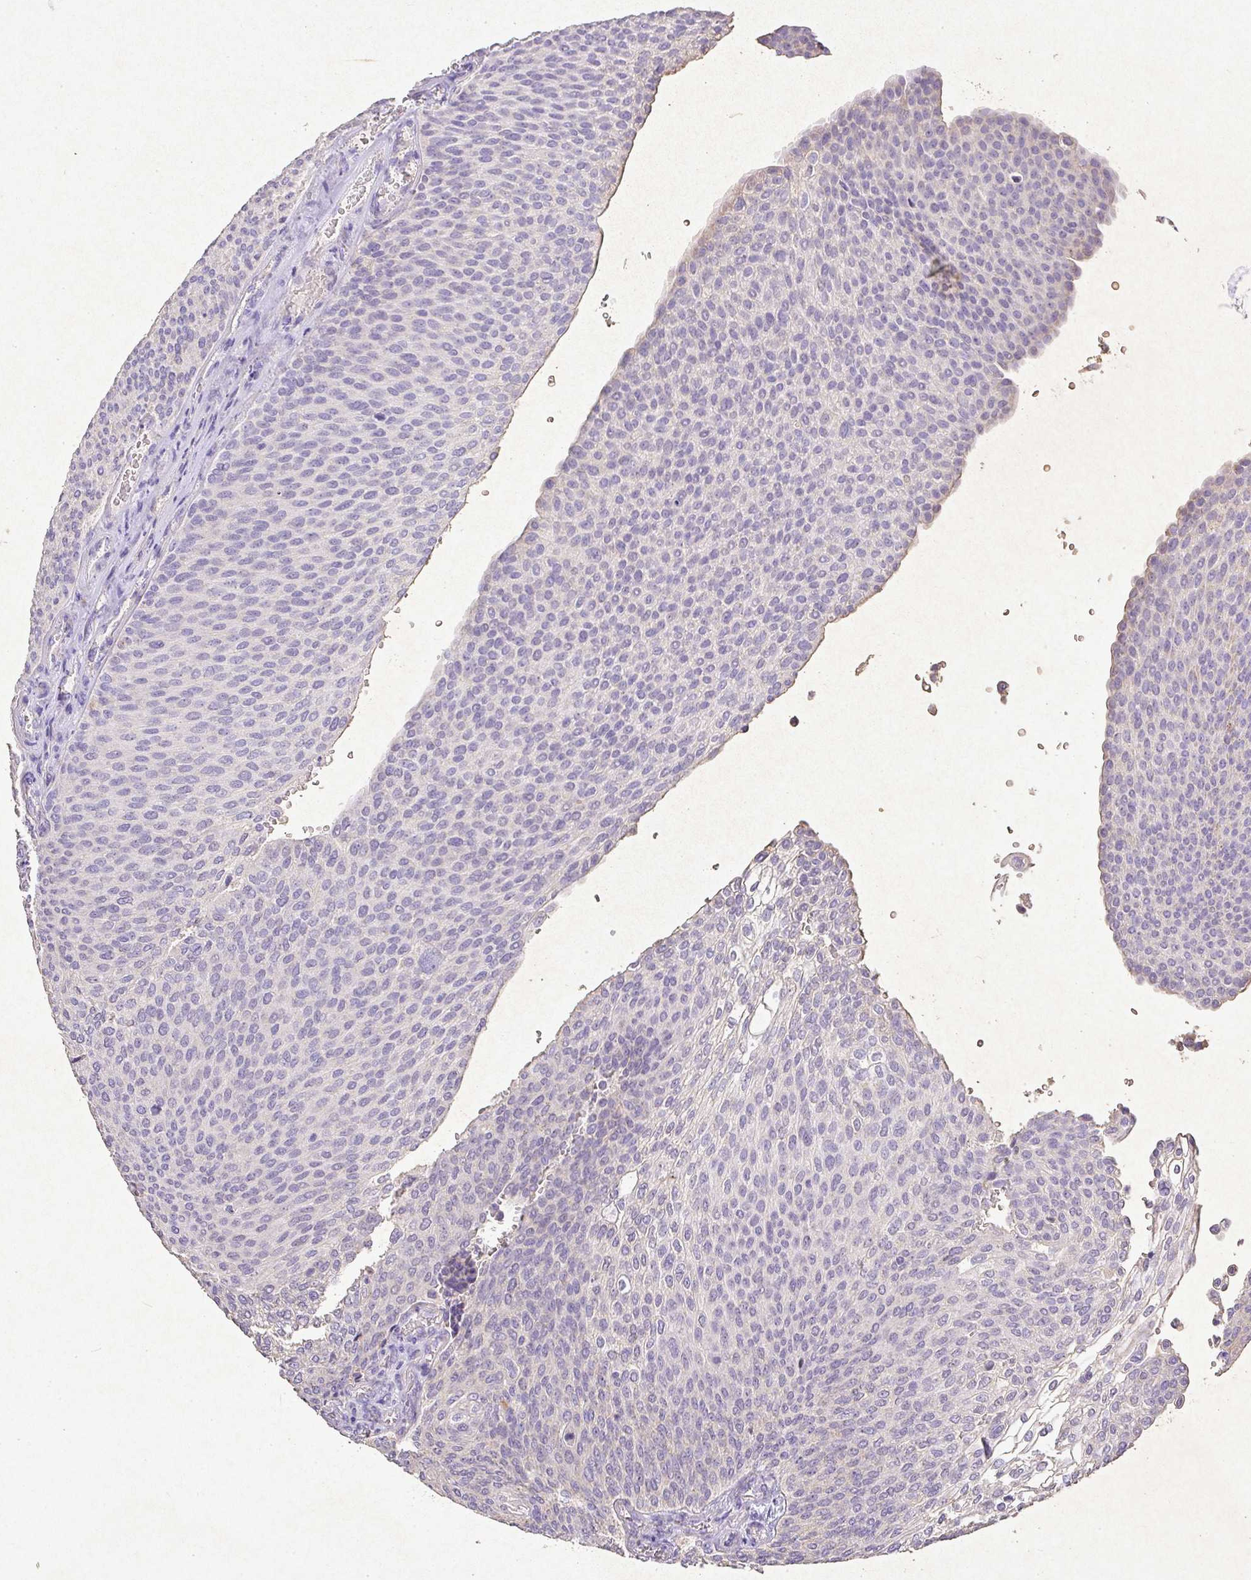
{"staining": {"intensity": "negative", "quantity": "none", "location": "none"}, "tissue": "urothelial cancer", "cell_type": "Tumor cells", "image_type": "cancer", "snomed": [{"axis": "morphology", "description": "Urothelial carcinoma, High grade"}, {"axis": "topography", "description": "Urinary bladder"}], "caption": "Photomicrograph shows no significant protein positivity in tumor cells of urothelial cancer. (Immunohistochemistry, brightfield microscopy, high magnification).", "gene": "RPS2", "patient": {"sex": "female", "age": 79}}